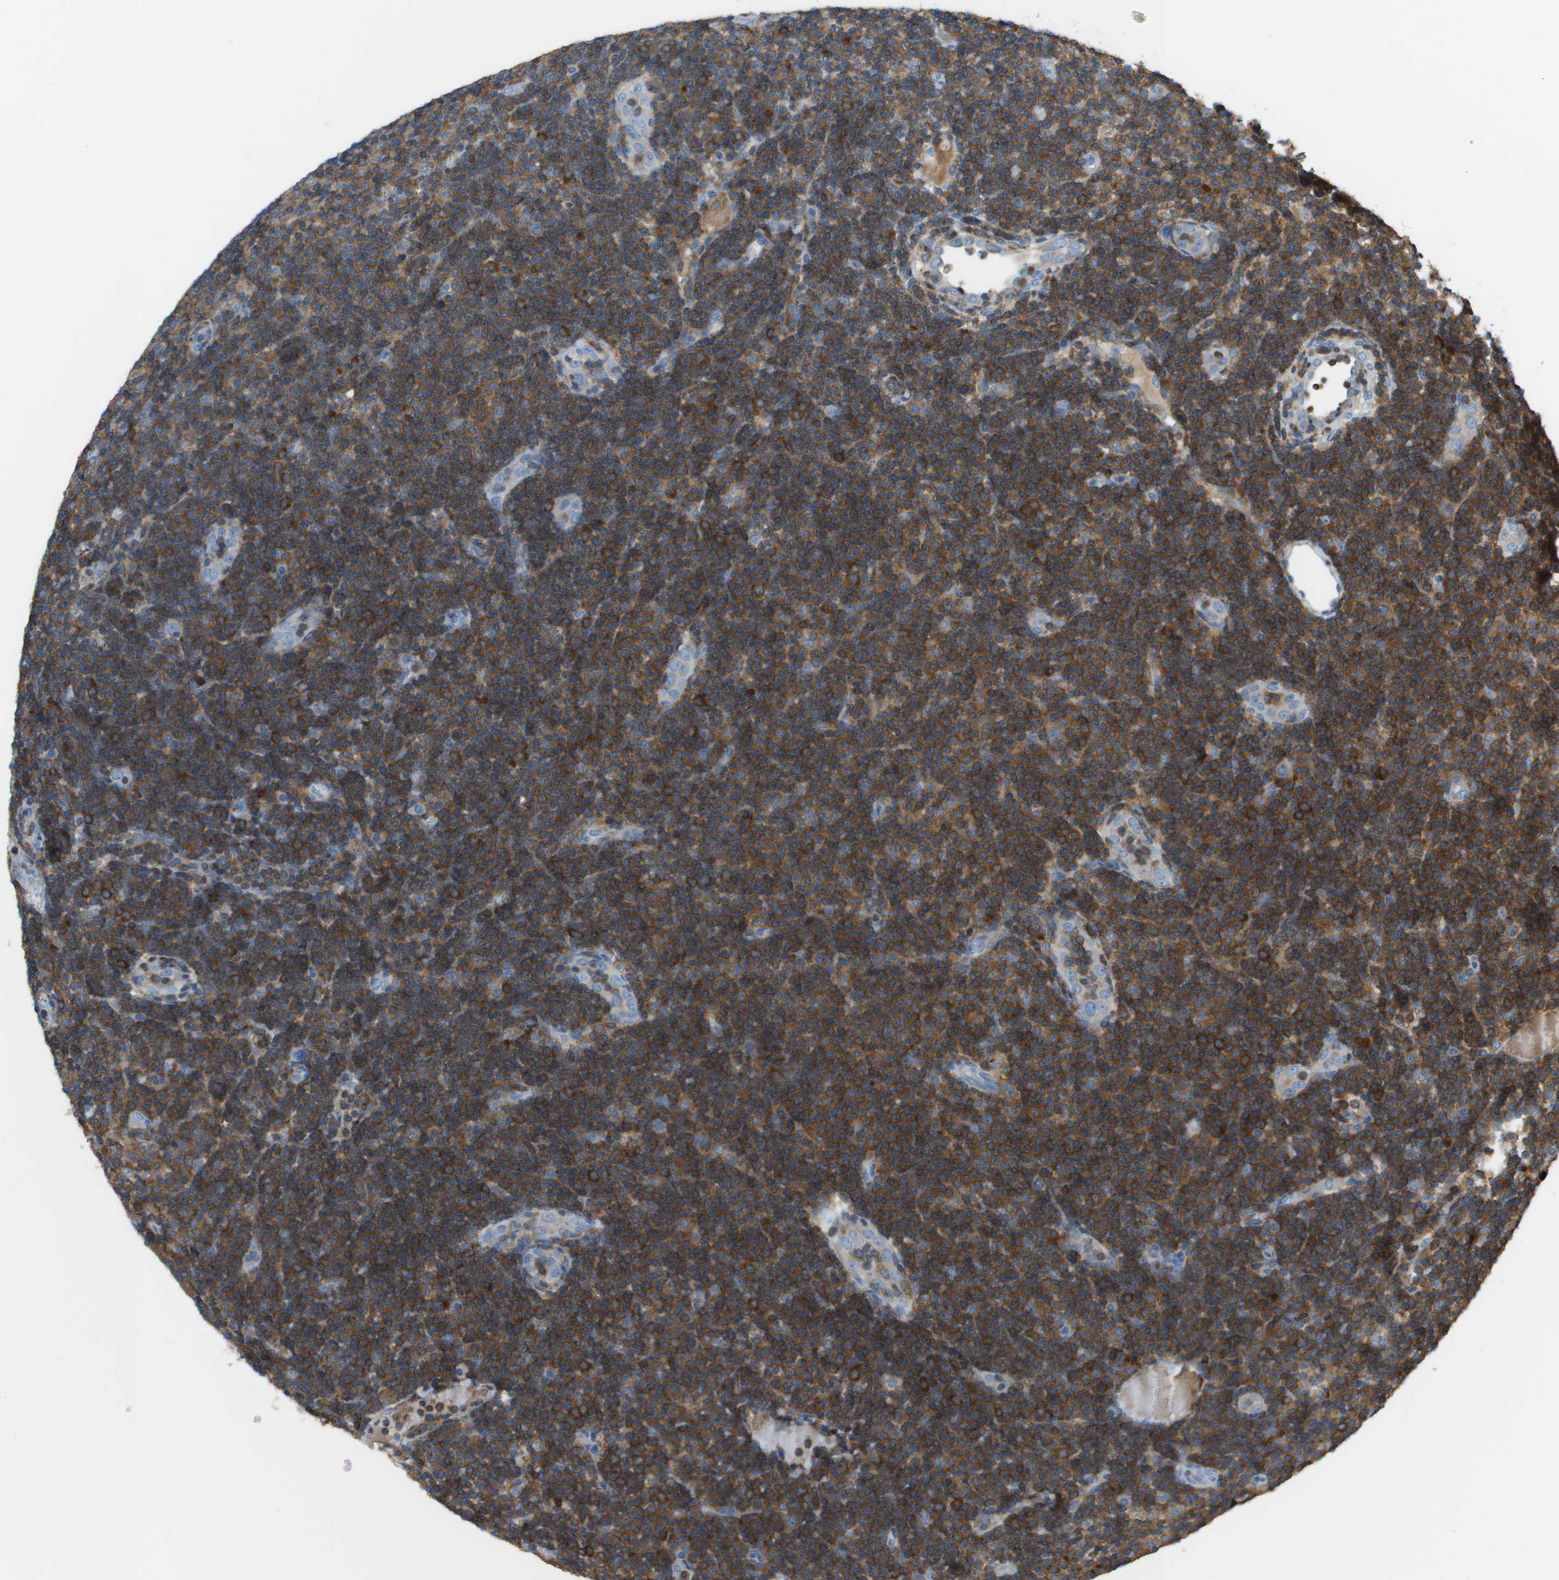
{"staining": {"intensity": "strong", "quantity": ">75%", "location": "cytoplasmic/membranous"}, "tissue": "lymphoma", "cell_type": "Tumor cells", "image_type": "cancer", "snomed": [{"axis": "morphology", "description": "Malignant lymphoma, non-Hodgkin's type, Low grade"}, {"axis": "topography", "description": "Lymph node"}], "caption": "Immunohistochemical staining of malignant lymphoma, non-Hodgkin's type (low-grade) shows strong cytoplasmic/membranous protein positivity in approximately >75% of tumor cells.", "gene": "APBB1IP", "patient": {"sex": "male", "age": 83}}